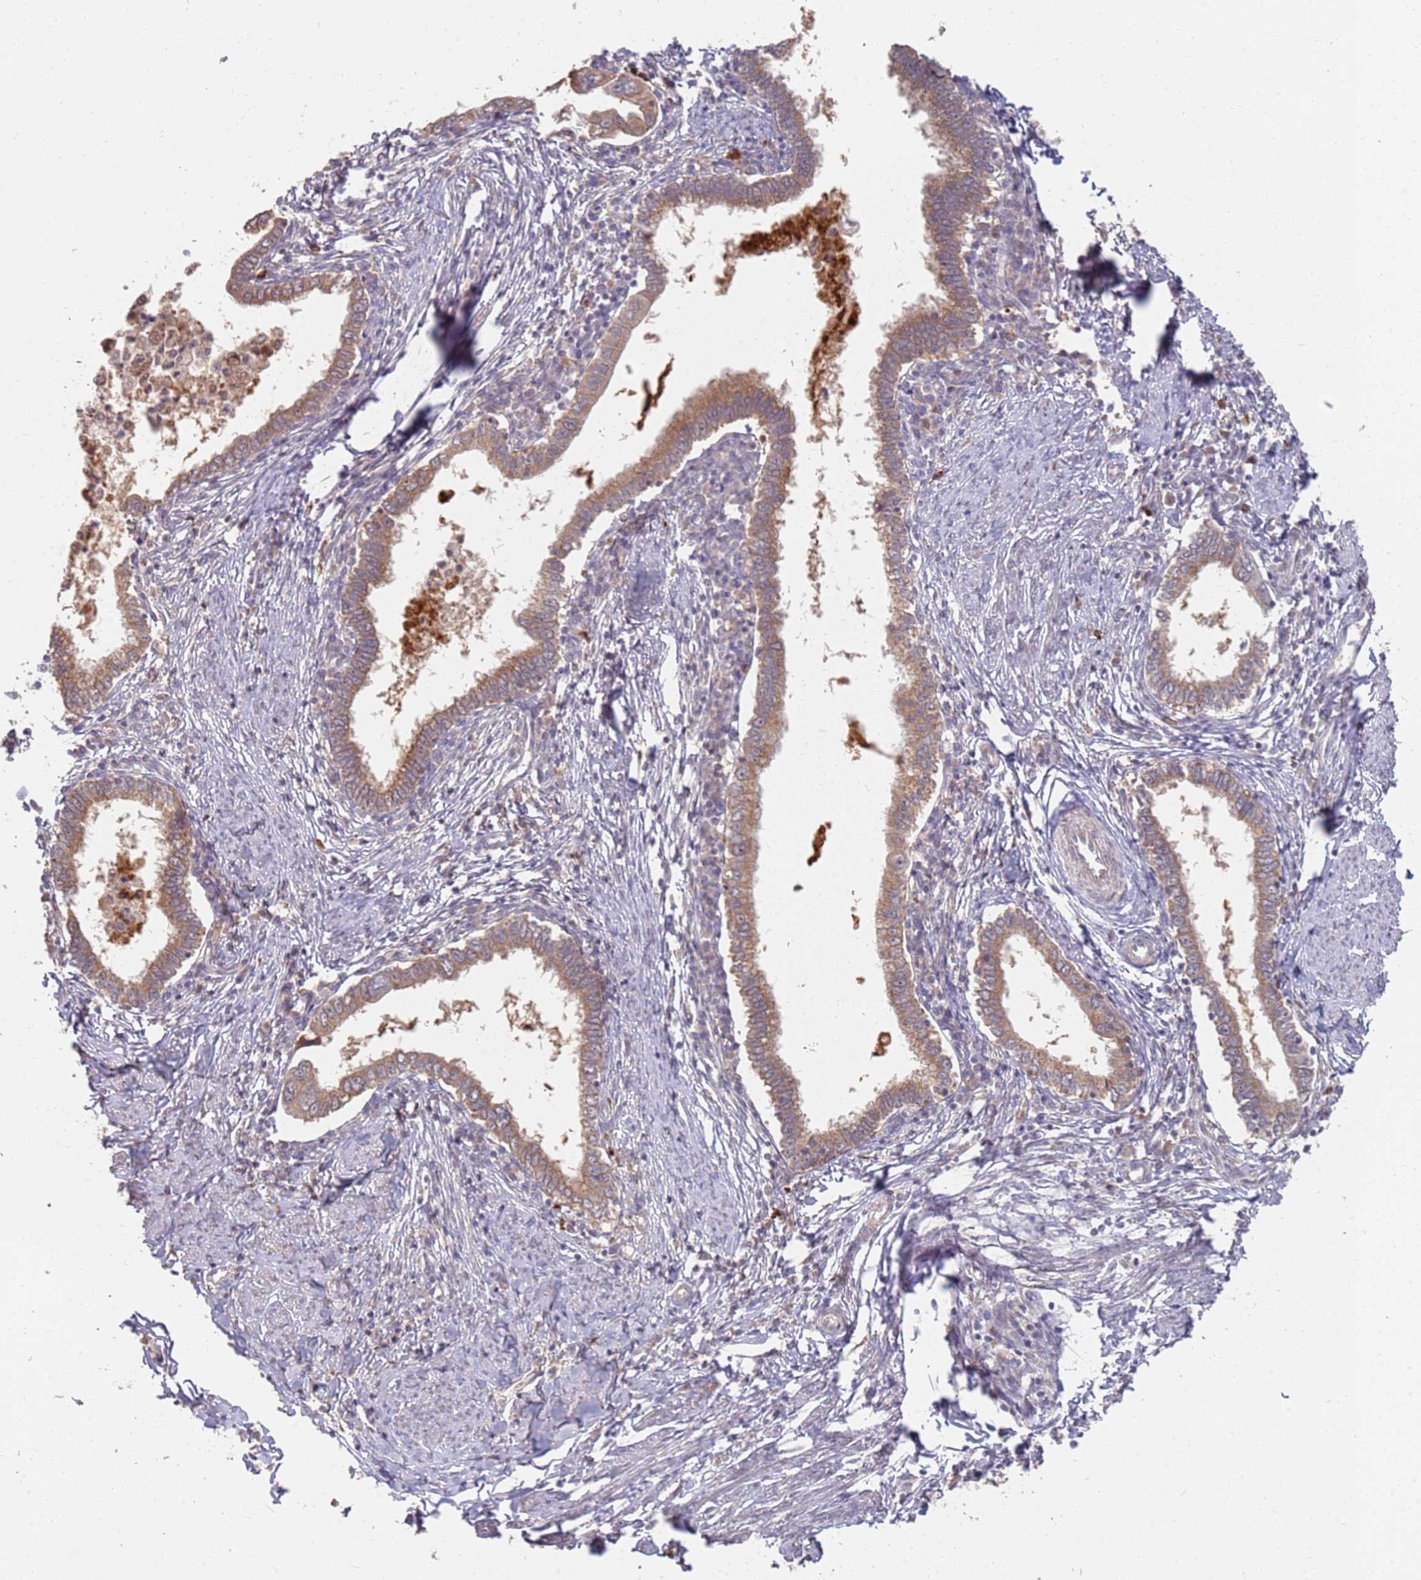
{"staining": {"intensity": "moderate", "quantity": ">75%", "location": "cytoplasmic/membranous"}, "tissue": "cervical cancer", "cell_type": "Tumor cells", "image_type": "cancer", "snomed": [{"axis": "morphology", "description": "Adenocarcinoma, NOS"}, {"axis": "topography", "description": "Cervix"}], "caption": "Tumor cells reveal medium levels of moderate cytoplasmic/membranous positivity in approximately >75% of cells in human cervical cancer. Nuclei are stained in blue.", "gene": "MPEG1", "patient": {"sex": "female", "age": 36}}